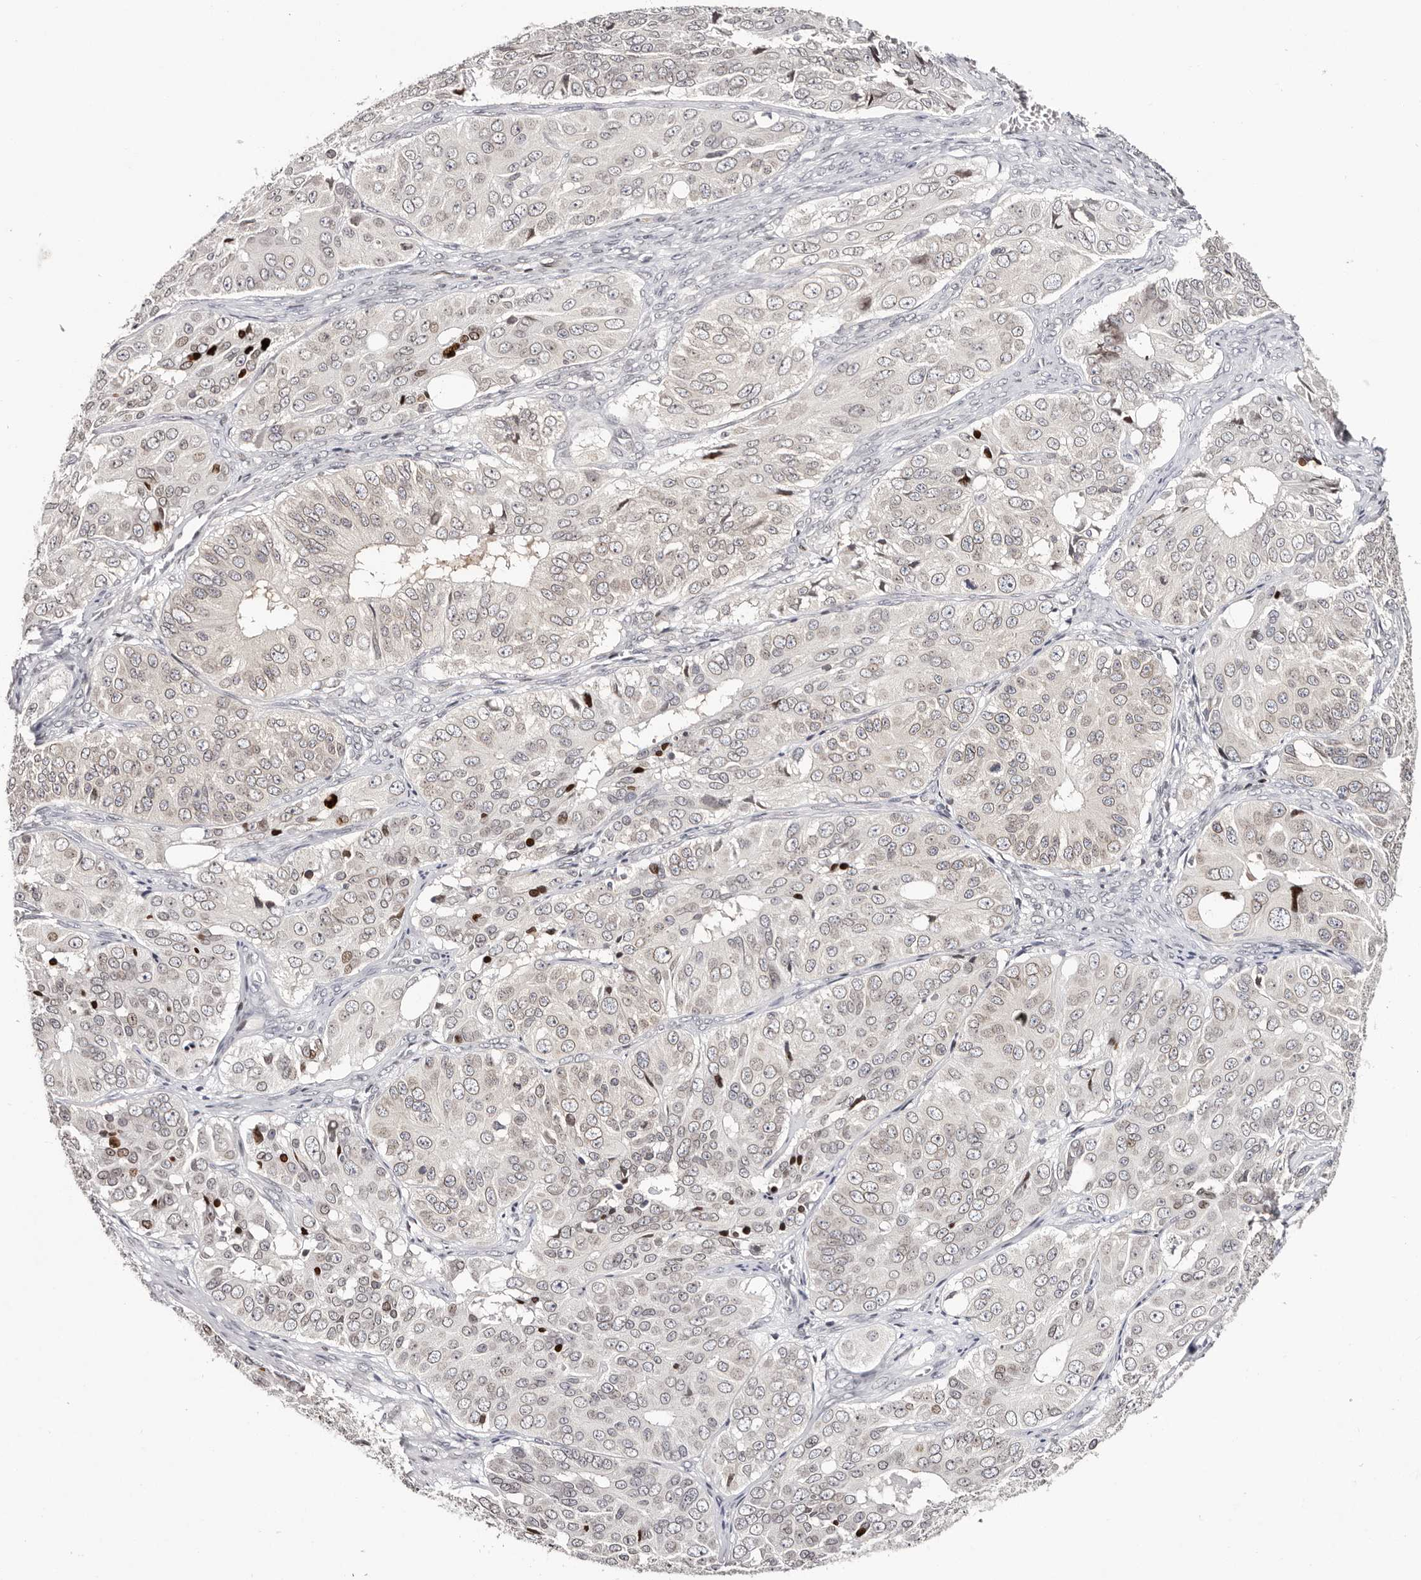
{"staining": {"intensity": "weak", "quantity": "25%-75%", "location": "cytoplasmic/membranous,nuclear"}, "tissue": "ovarian cancer", "cell_type": "Tumor cells", "image_type": "cancer", "snomed": [{"axis": "morphology", "description": "Carcinoma, endometroid"}, {"axis": "topography", "description": "Ovary"}], "caption": "The micrograph displays staining of ovarian cancer (endometroid carcinoma), revealing weak cytoplasmic/membranous and nuclear protein expression (brown color) within tumor cells.", "gene": "NUP153", "patient": {"sex": "female", "age": 51}}